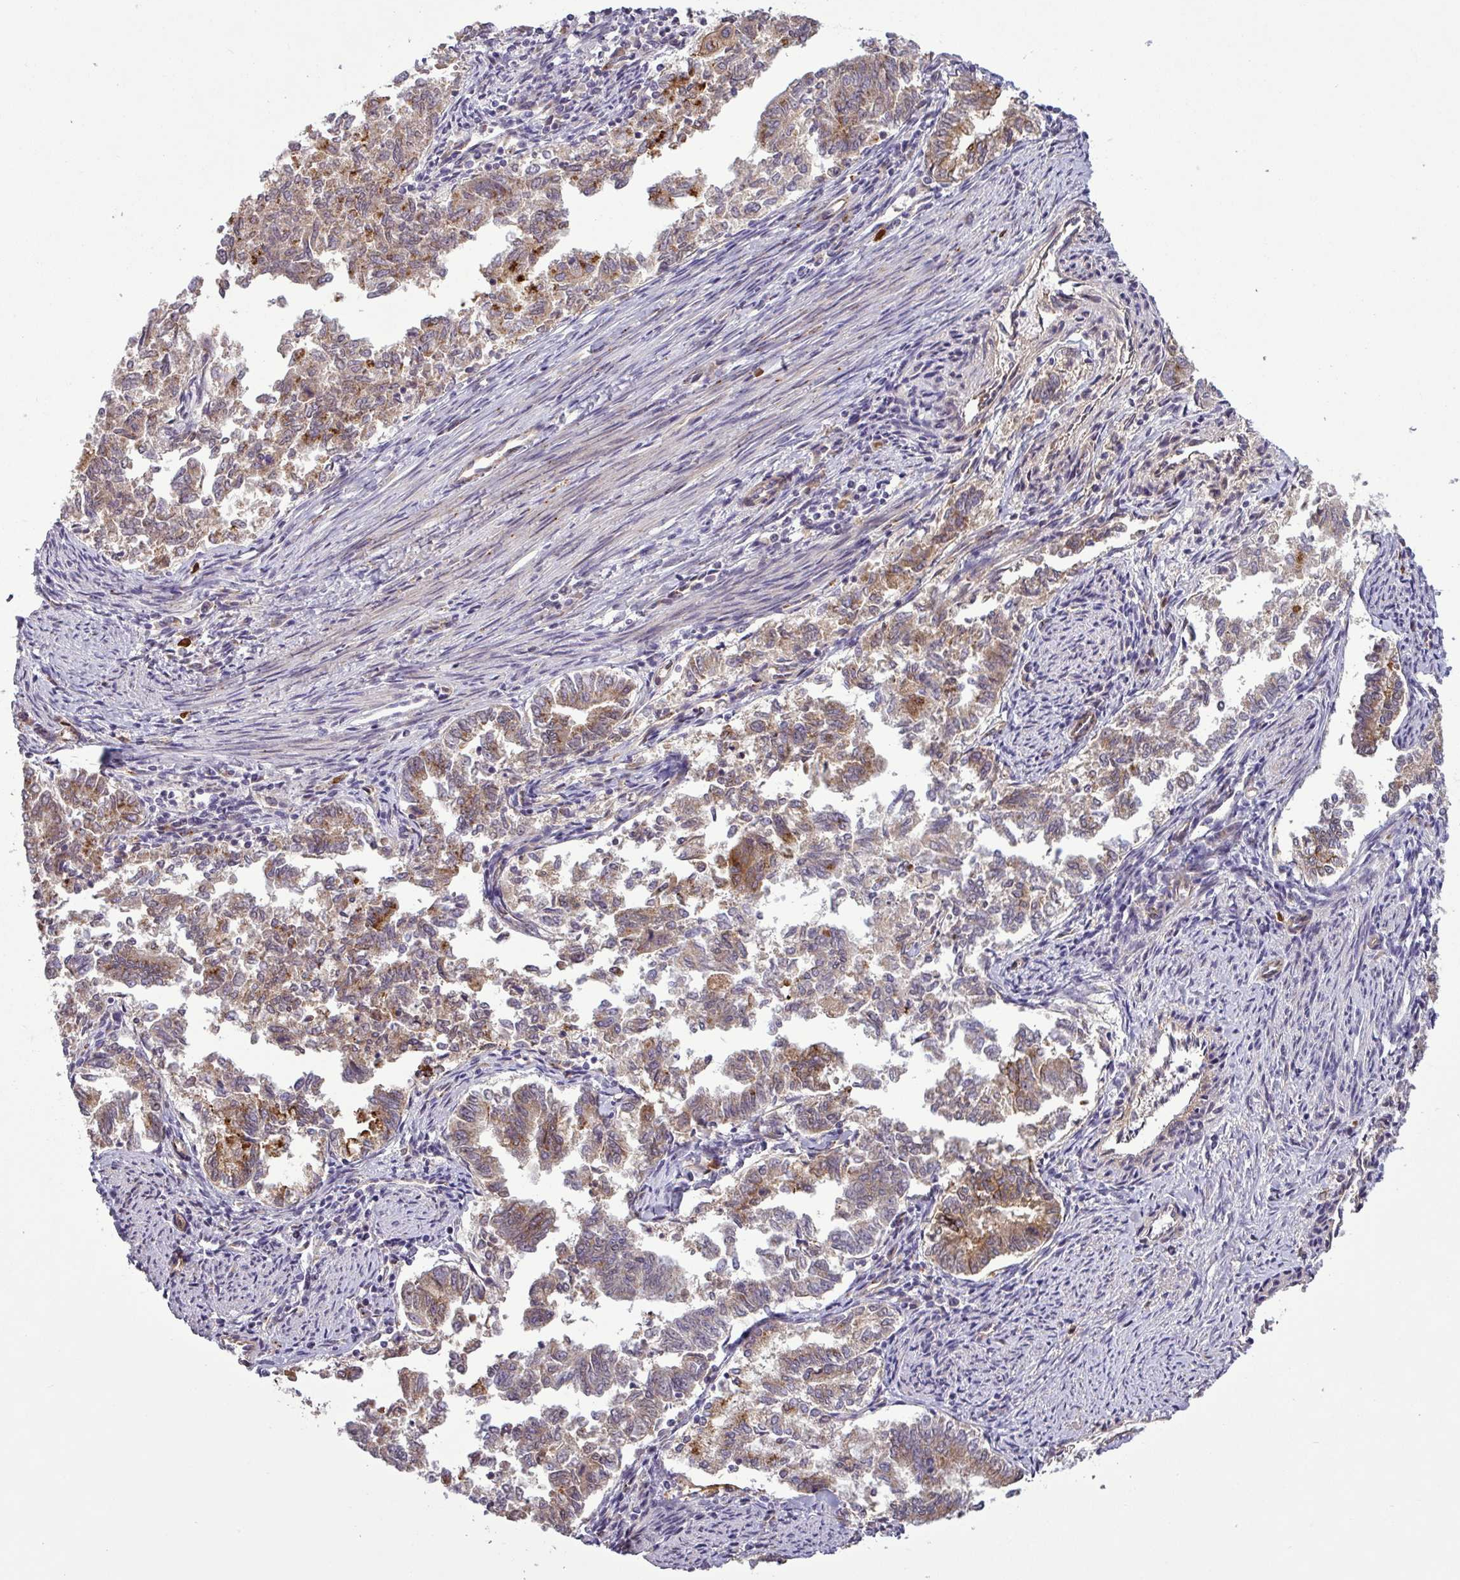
{"staining": {"intensity": "moderate", "quantity": "25%-75%", "location": "cytoplasmic/membranous"}, "tissue": "endometrial cancer", "cell_type": "Tumor cells", "image_type": "cancer", "snomed": [{"axis": "morphology", "description": "Adenocarcinoma, NOS"}, {"axis": "topography", "description": "Endometrium"}], "caption": "Immunohistochemical staining of endometrial adenocarcinoma reveals medium levels of moderate cytoplasmic/membranous protein expression in approximately 25%-75% of tumor cells. The protein is shown in brown color, while the nuclei are stained blue.", "gene": "PCDH1", "patient": {"sex": "female", "age": 79}}